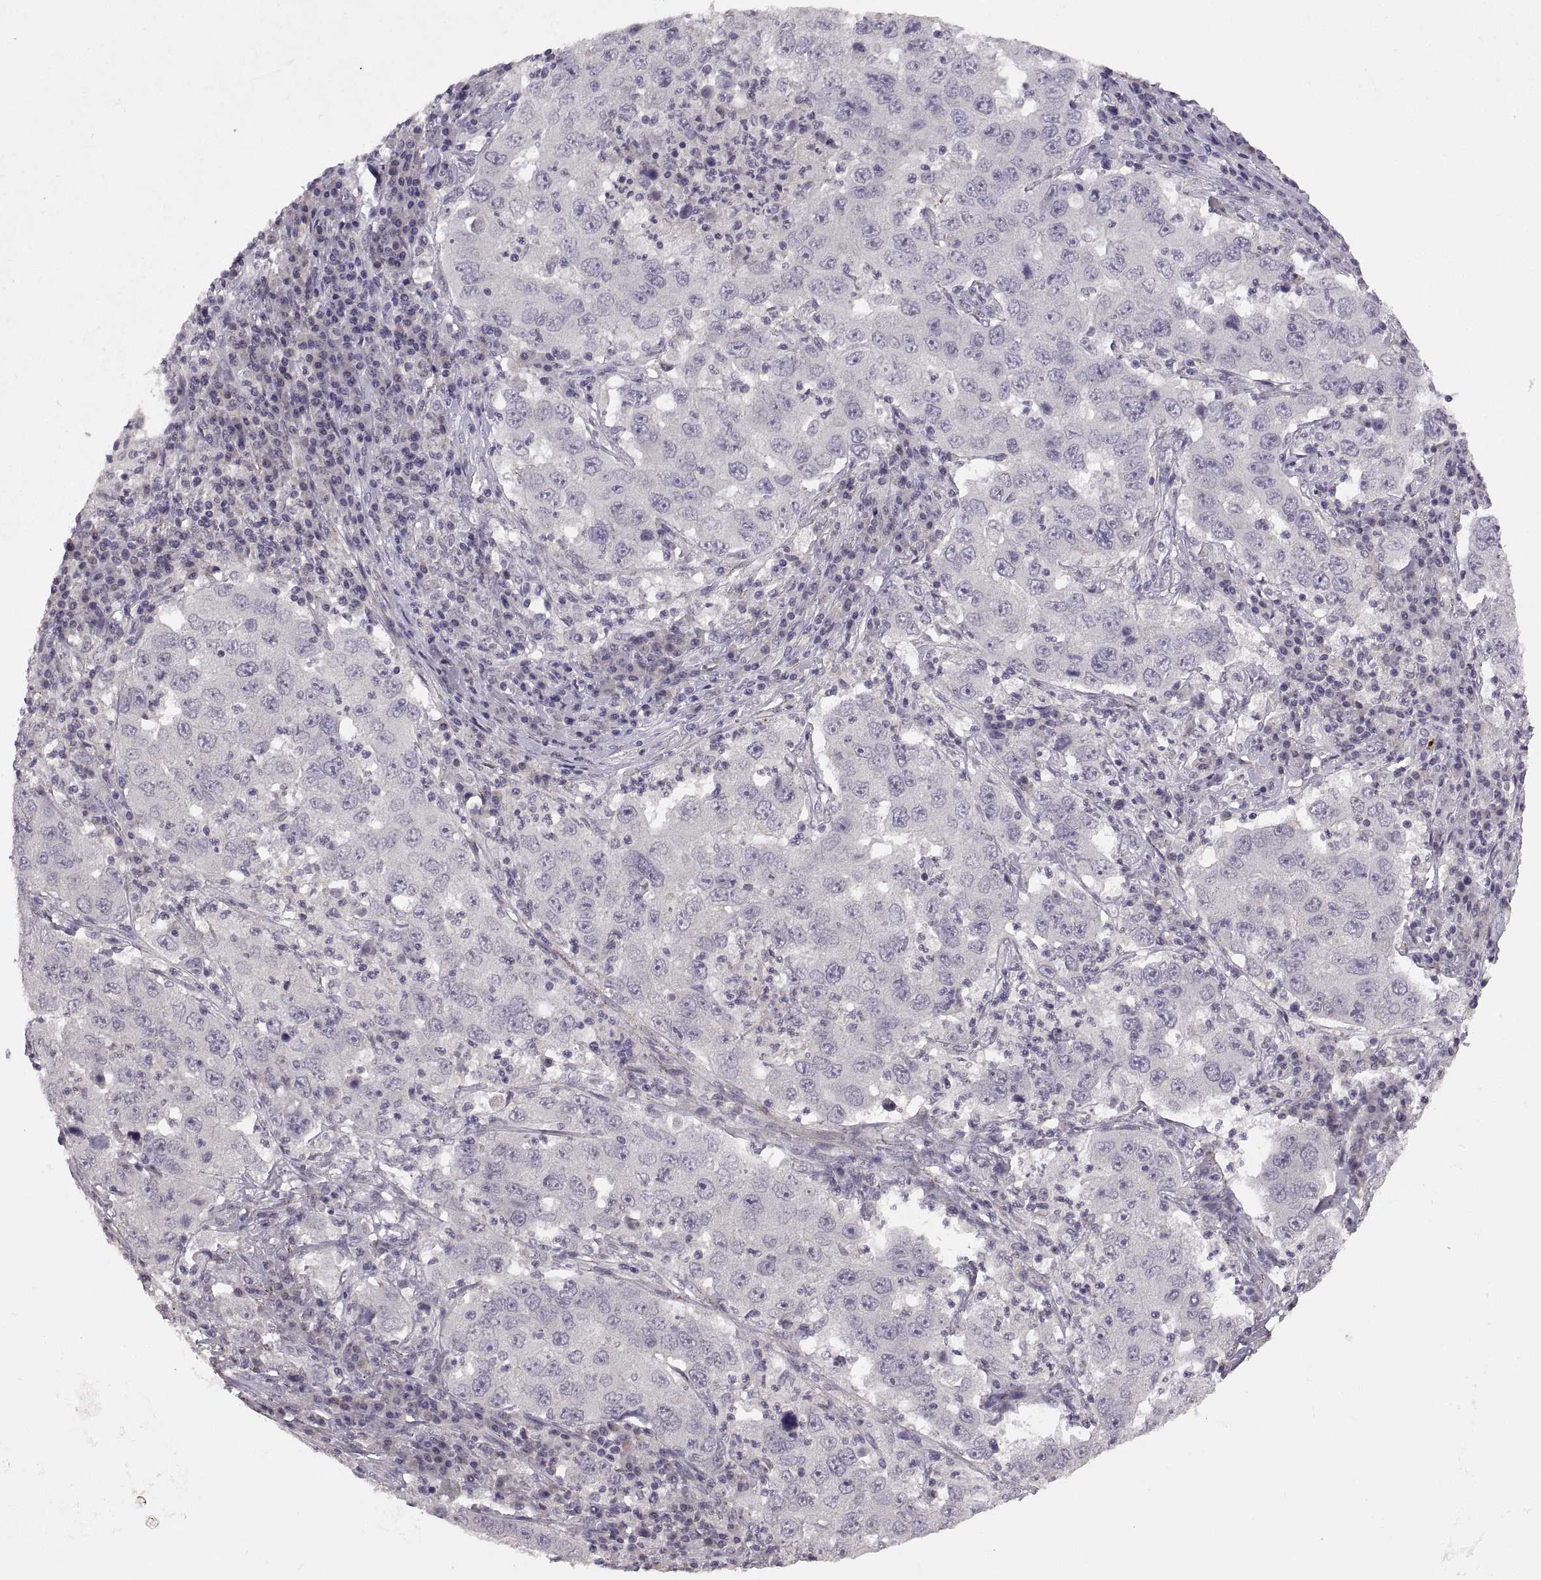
{"staining": {"intensity": "negative", "quantity": "none", "location": "none"}, "tissue": "lung cancer", "cell_type": "Tumor cells", "image_type": "cancer", "snomed": [{"axis": "morphology", "description": "Adenocarcinoma, NOS"}, {"axis": "topography", "description": "Lung"}], "caption": "Immunohistochemistry of human lung cancer (adenocarcinoma) exhibits no staining in tumor cells.", "gene": "CDH2", "patient": {"sex": "male", "age": 73}}